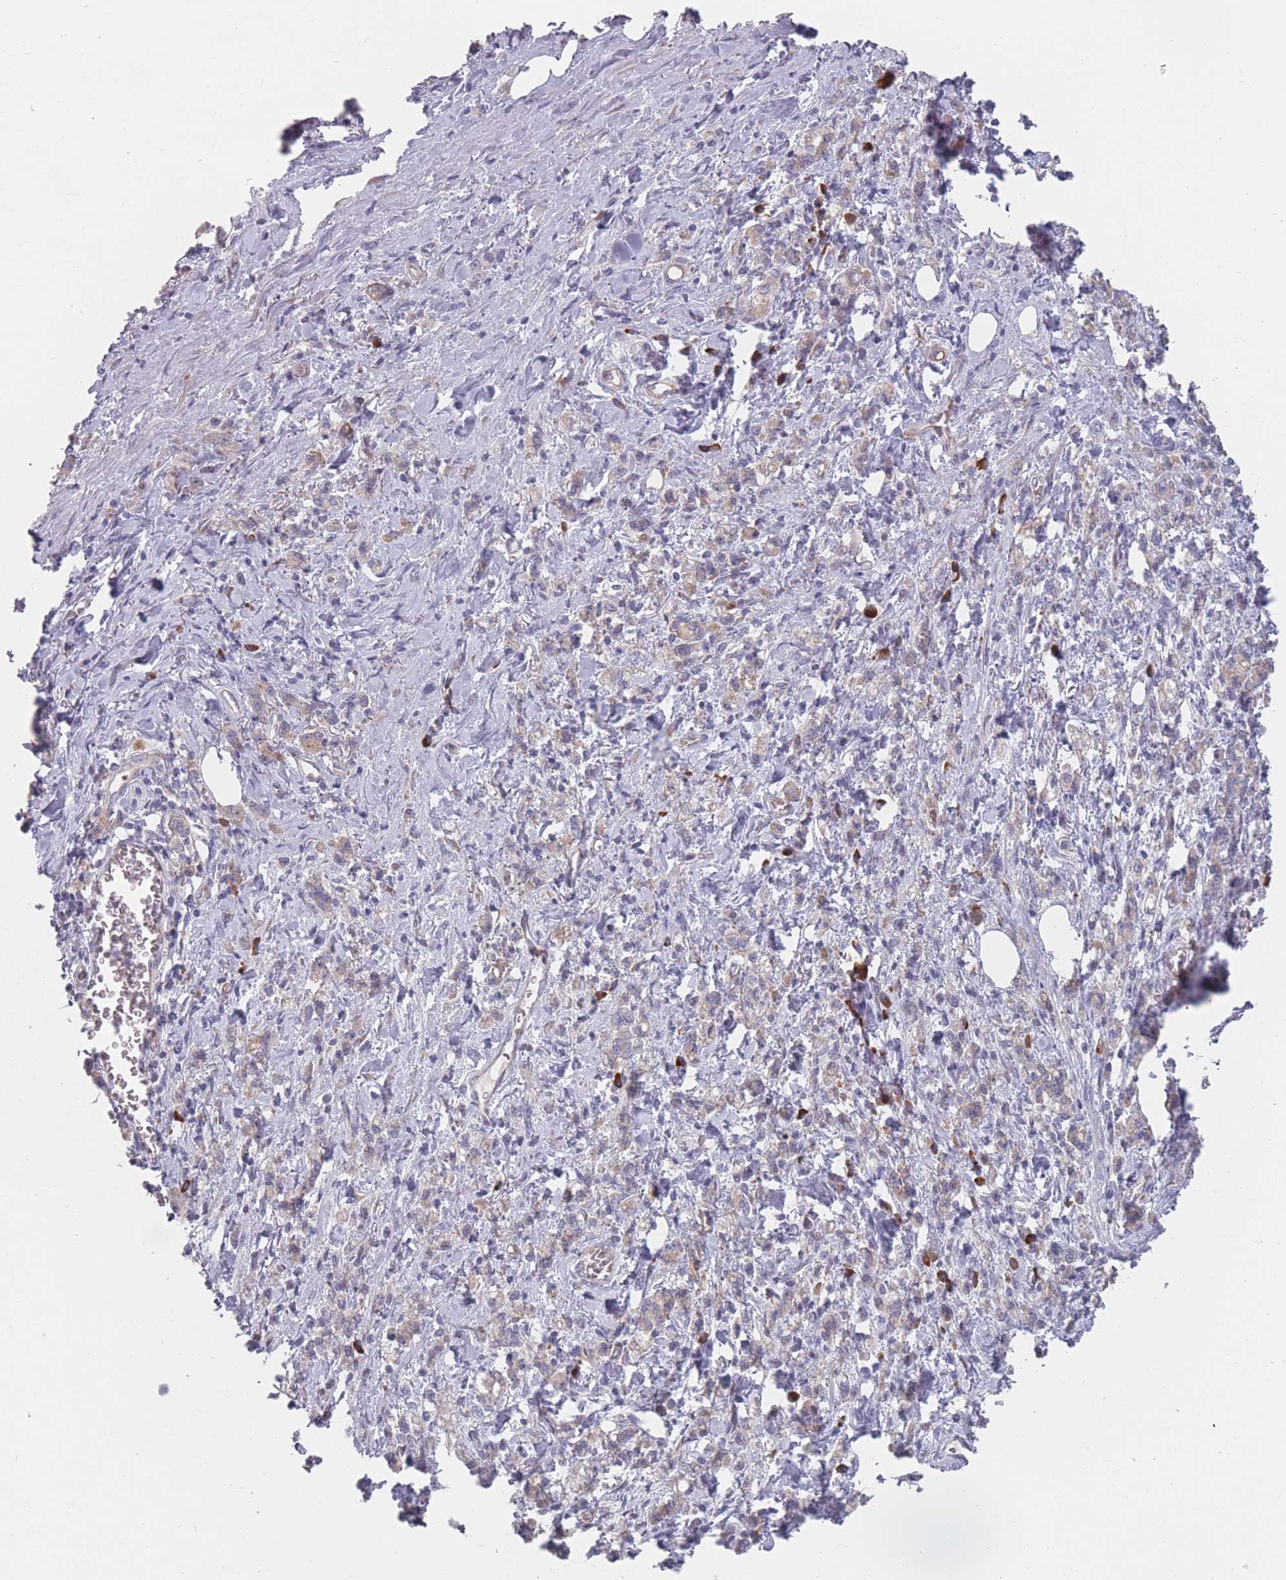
{"staining": {"intensity": "weak", "quantity": ">75%", "location": "cytoplasmic/membranous"}, "tissue": "stomach cancer", "cell_type": "Tumor cells", "image_type": "cancer", "snomed": [{"axis": "morphology", "description": "Adenocarcinoma, NOS"}, {"axis": "topography", "description": "Stomach"}], "caption": "Stomach cancer (adenocarcinoma) stained for a protein demonstrates weak cytoplasmic/membranous positivity in tumor cells.", "gene": "CACNG5", "patient": {"sex": "male", "age": 77}}